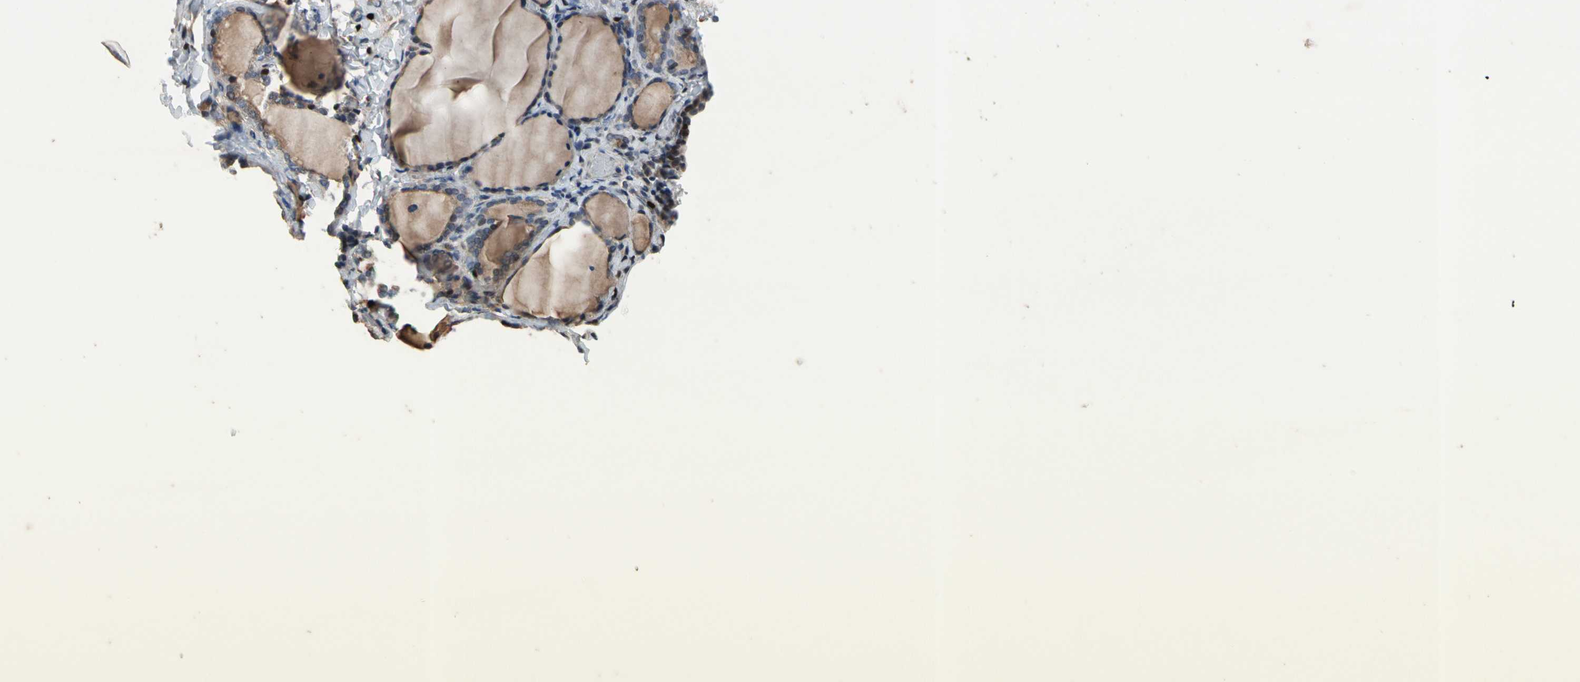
{"staining": {"intensity": "weak", "quantity": "25%-75%", "location": "cytoplasmic/membranous"}, "tissue": "thyroid gland", "cell_type": "Glandular cells", "image_type": "normal", "snomed": [{"axis": "morphology", "description": "Normal tissue, NOS"}, {"axis": "morphology", "description": "Papillary adenocarcinoma, NOS"}, {"axis": "topography", "description": "Thyroid gland"}], "caption": "A histopathology image of human thyroid gland stained for a protein reveals weak cytoplasmic/membranous brown staining in glandular cells. (IHC, brightfield microscopy, high magnification).", "gene": "TBX21", "patient": {"sex": "female", "age": 30}}